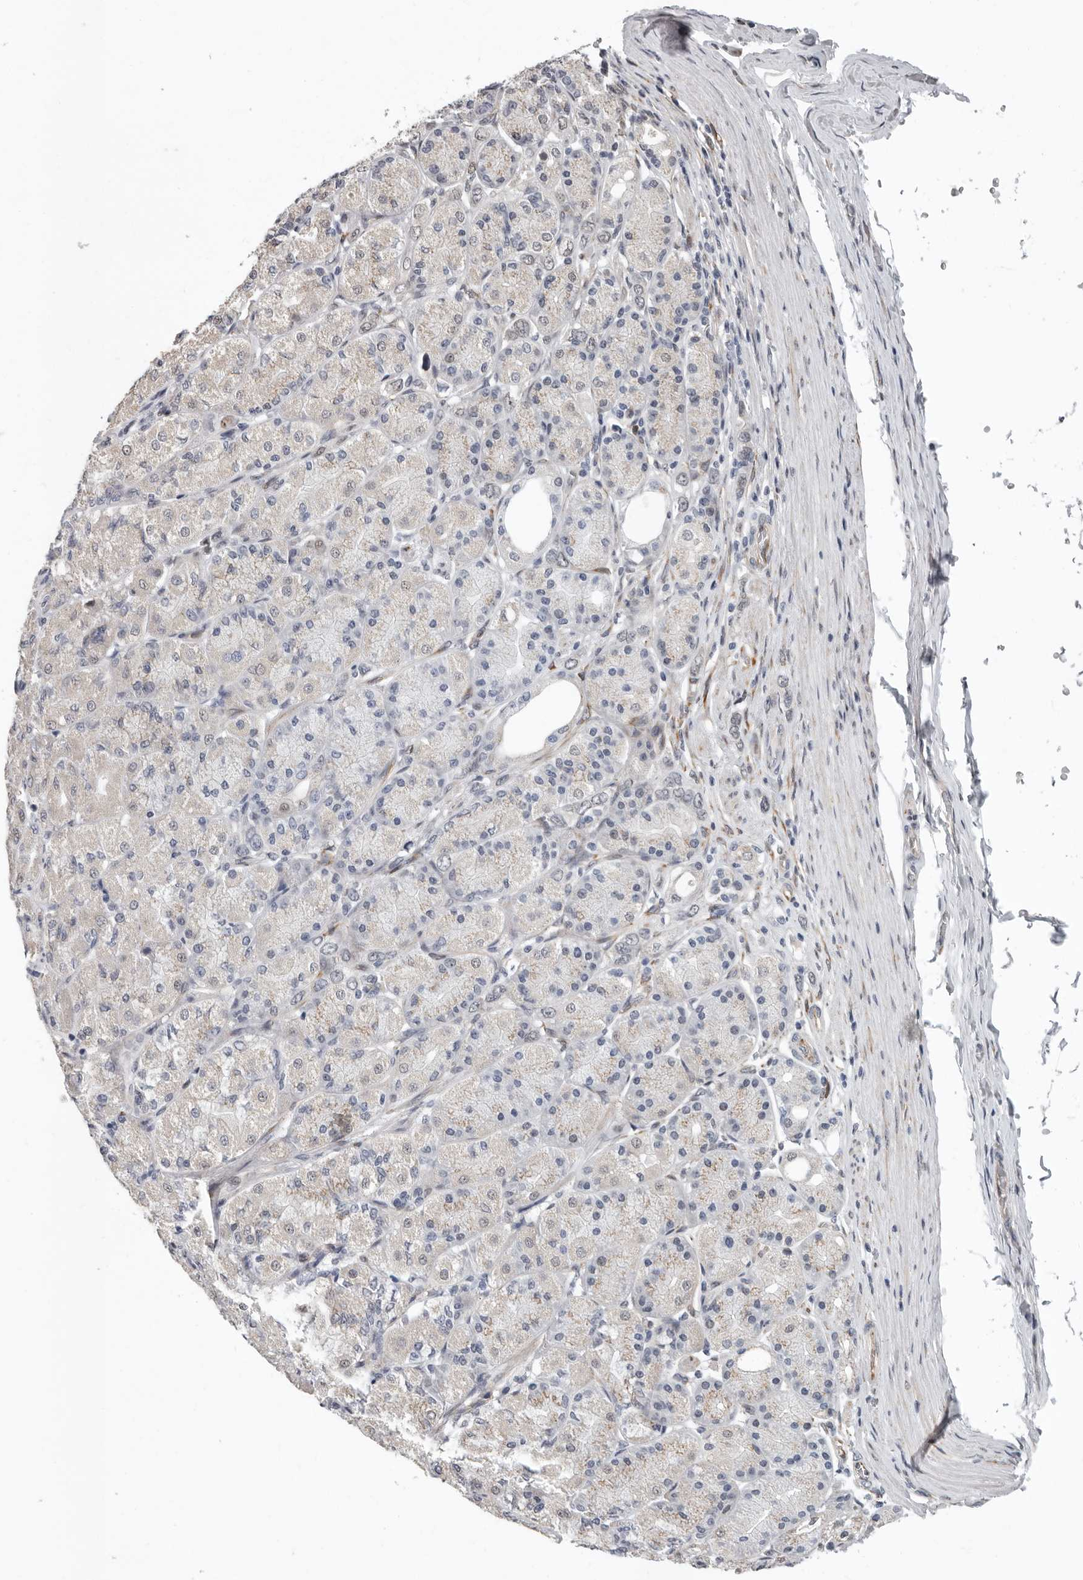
{"staining": {"intensity": "negative", "quantity": "none", "location": "none"}, "tissue": "stomach cancer", "cell_type": "Tumor cells", "image_type": "cancer", "snomed": [{"axis": "morphology", "description": "Adenocarcinoma, NOS"}, {"axis": "topography", "description": "Stomach"}], "caption": "Tumor cells show no significant expression in stomach cancer.", "gene": "RALGPS2", "patient": {"sex": "female", "age": 65}}